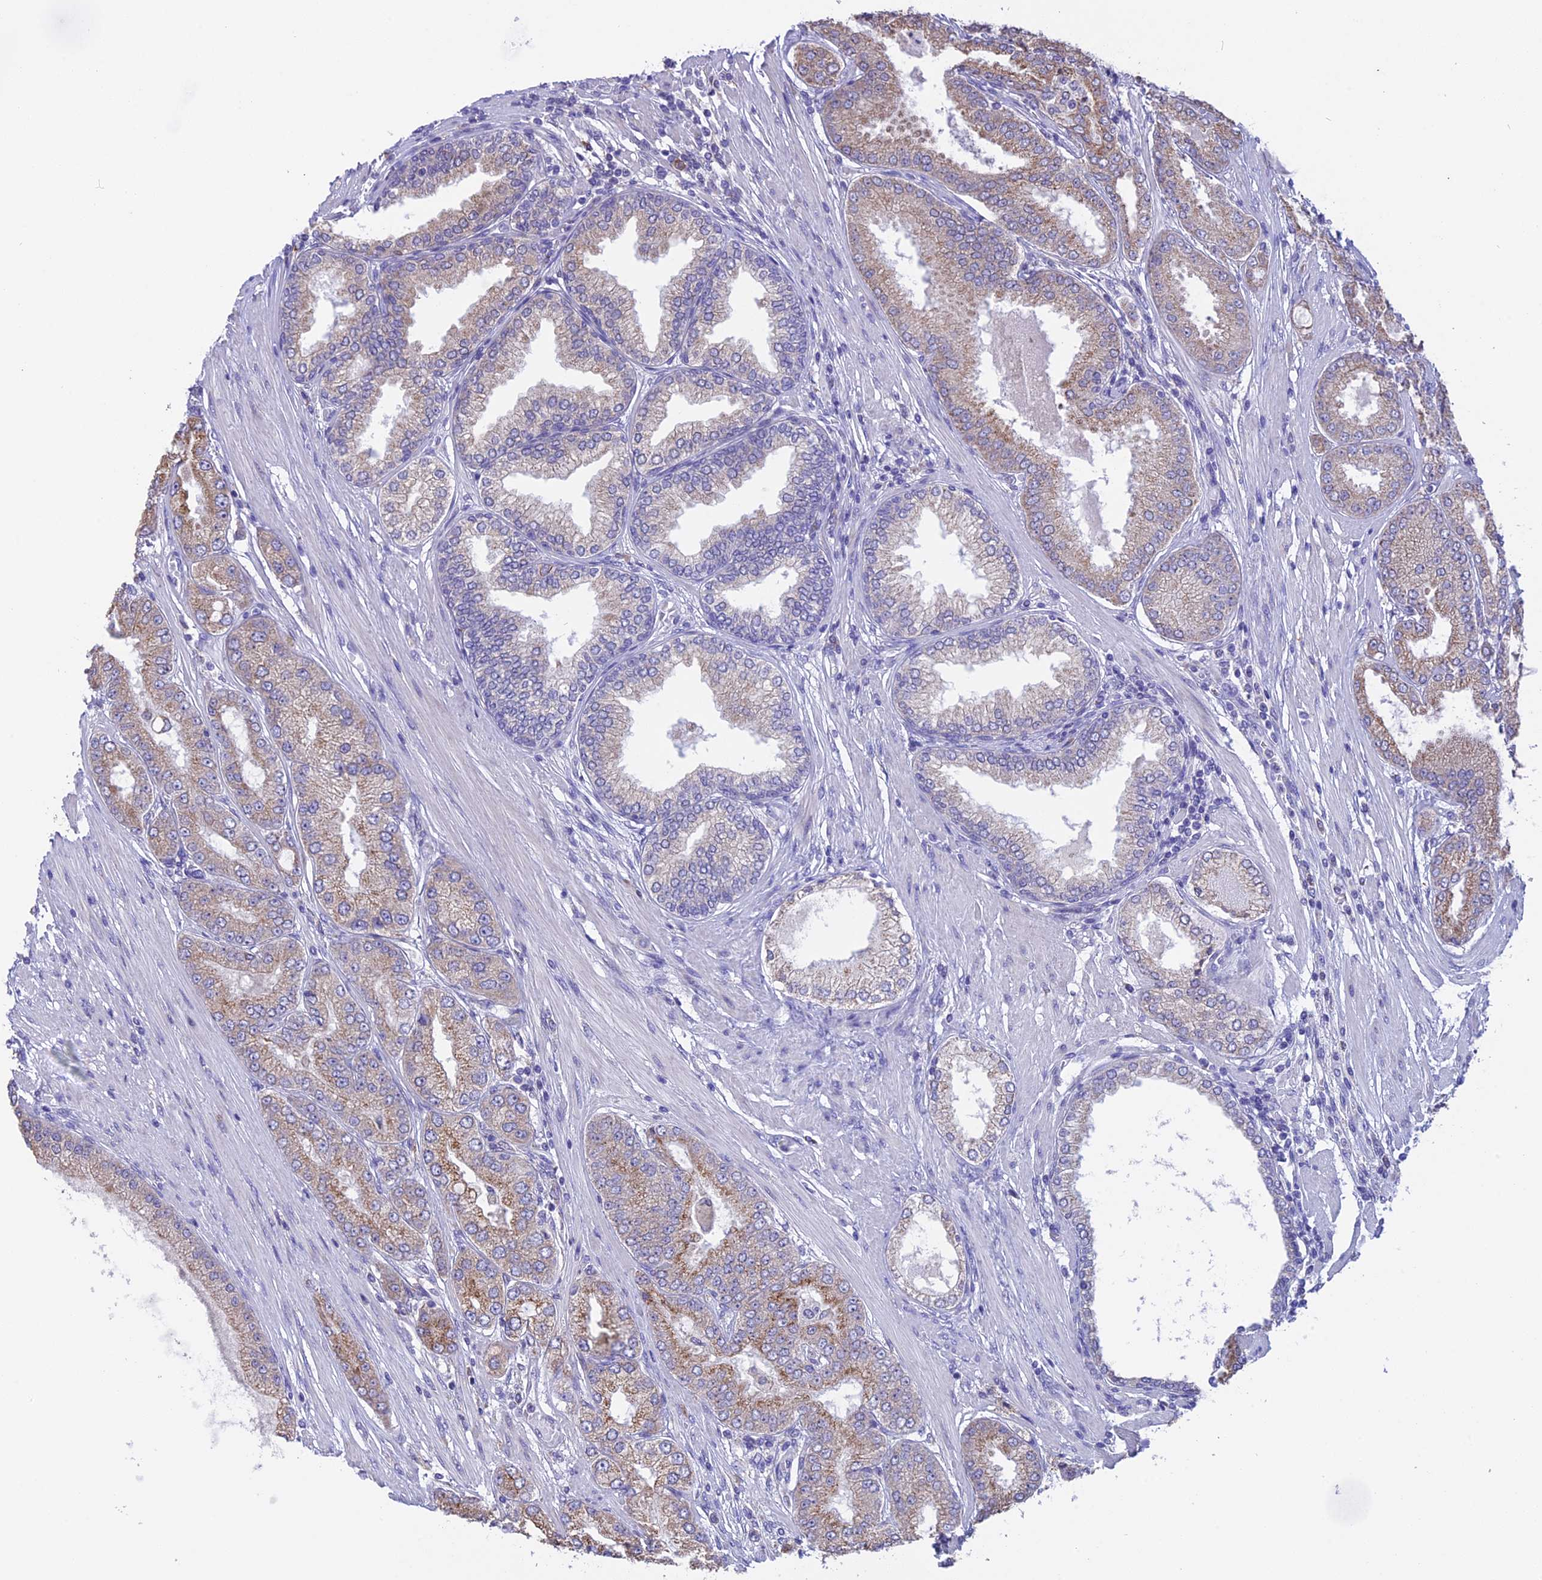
{"staining": {"intensity": "moderate", "quantity": "<25%", "location": "cytoplasmic/membranous"}, "tissue": "prostate cancer", "cell_type": "Tumor cells", "image_type": "cancer", "snomed": [{"axis": "morphology", "description": "Adenocarcinoma, High grade"}, {"axis": "topography", "description": "Prostate"}], "caption": "An IHC histopathology image of tumor tissue is shown. Protein staining in brown highlights moderate cytoplasmic/membranous positivity in prostate cancer within tumor cells.", "gene": "DMRTA2", "patient": {"sex": "male", "age": 71}}